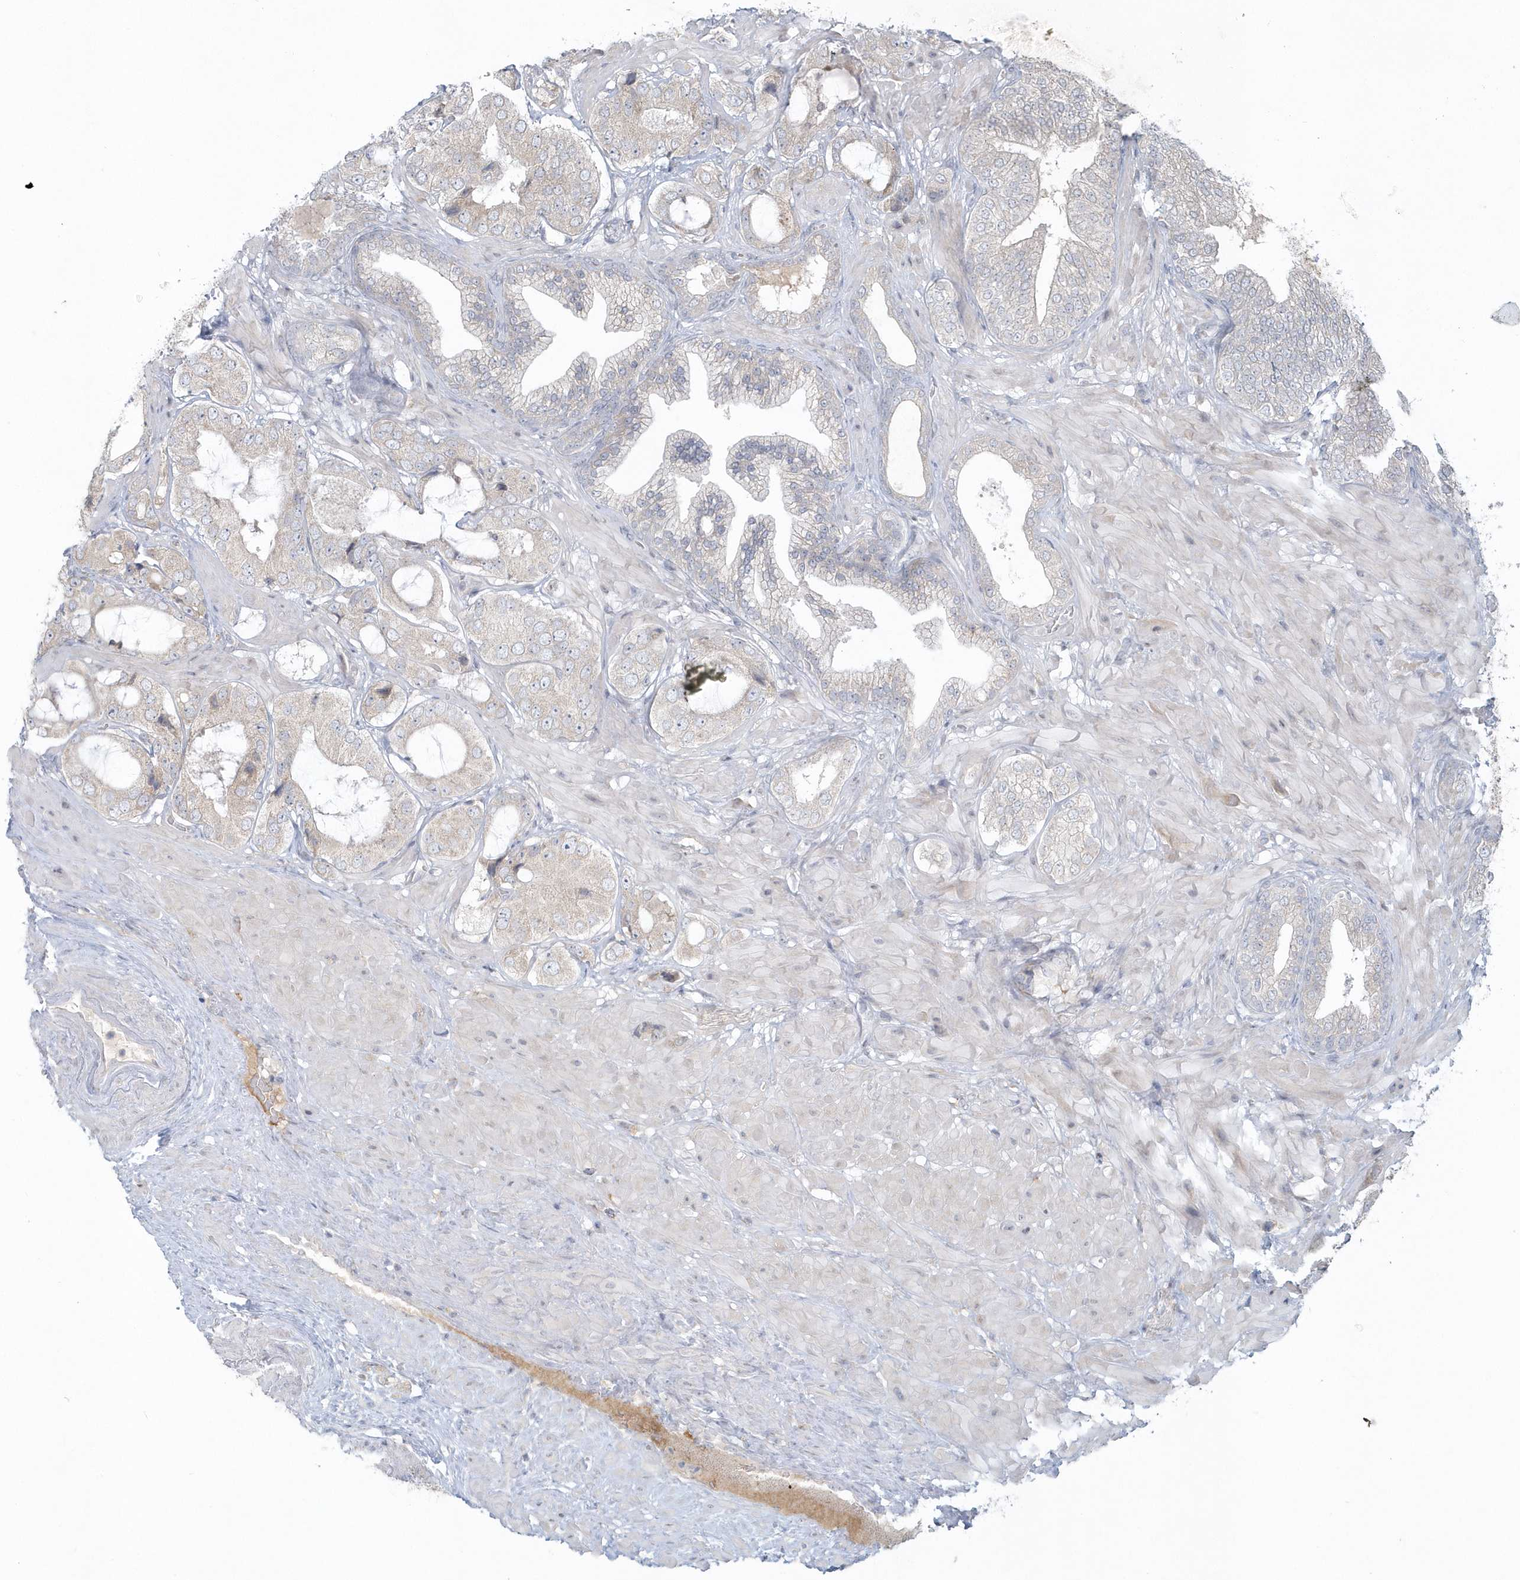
{"staining": {"intensity": "negative", "quantity": "none", "location": "none"}, "tissue": "prostate cancer", "cell_type": "Tumor cells", "image_type": "cancer", "snomed": [{"axis": "morphology", "description": "Adenocarcinoma, High grade"}, {"axis": "topography", "description": "Prostate"}], "caption": "Immunohistochemistry image of prostate high-grade adenocarcinoma stained for a protein (brown), which displays no positivity in tumor cells.", "gene": "BLTP3A", "patient": {"sex": "male", "age": 59}}